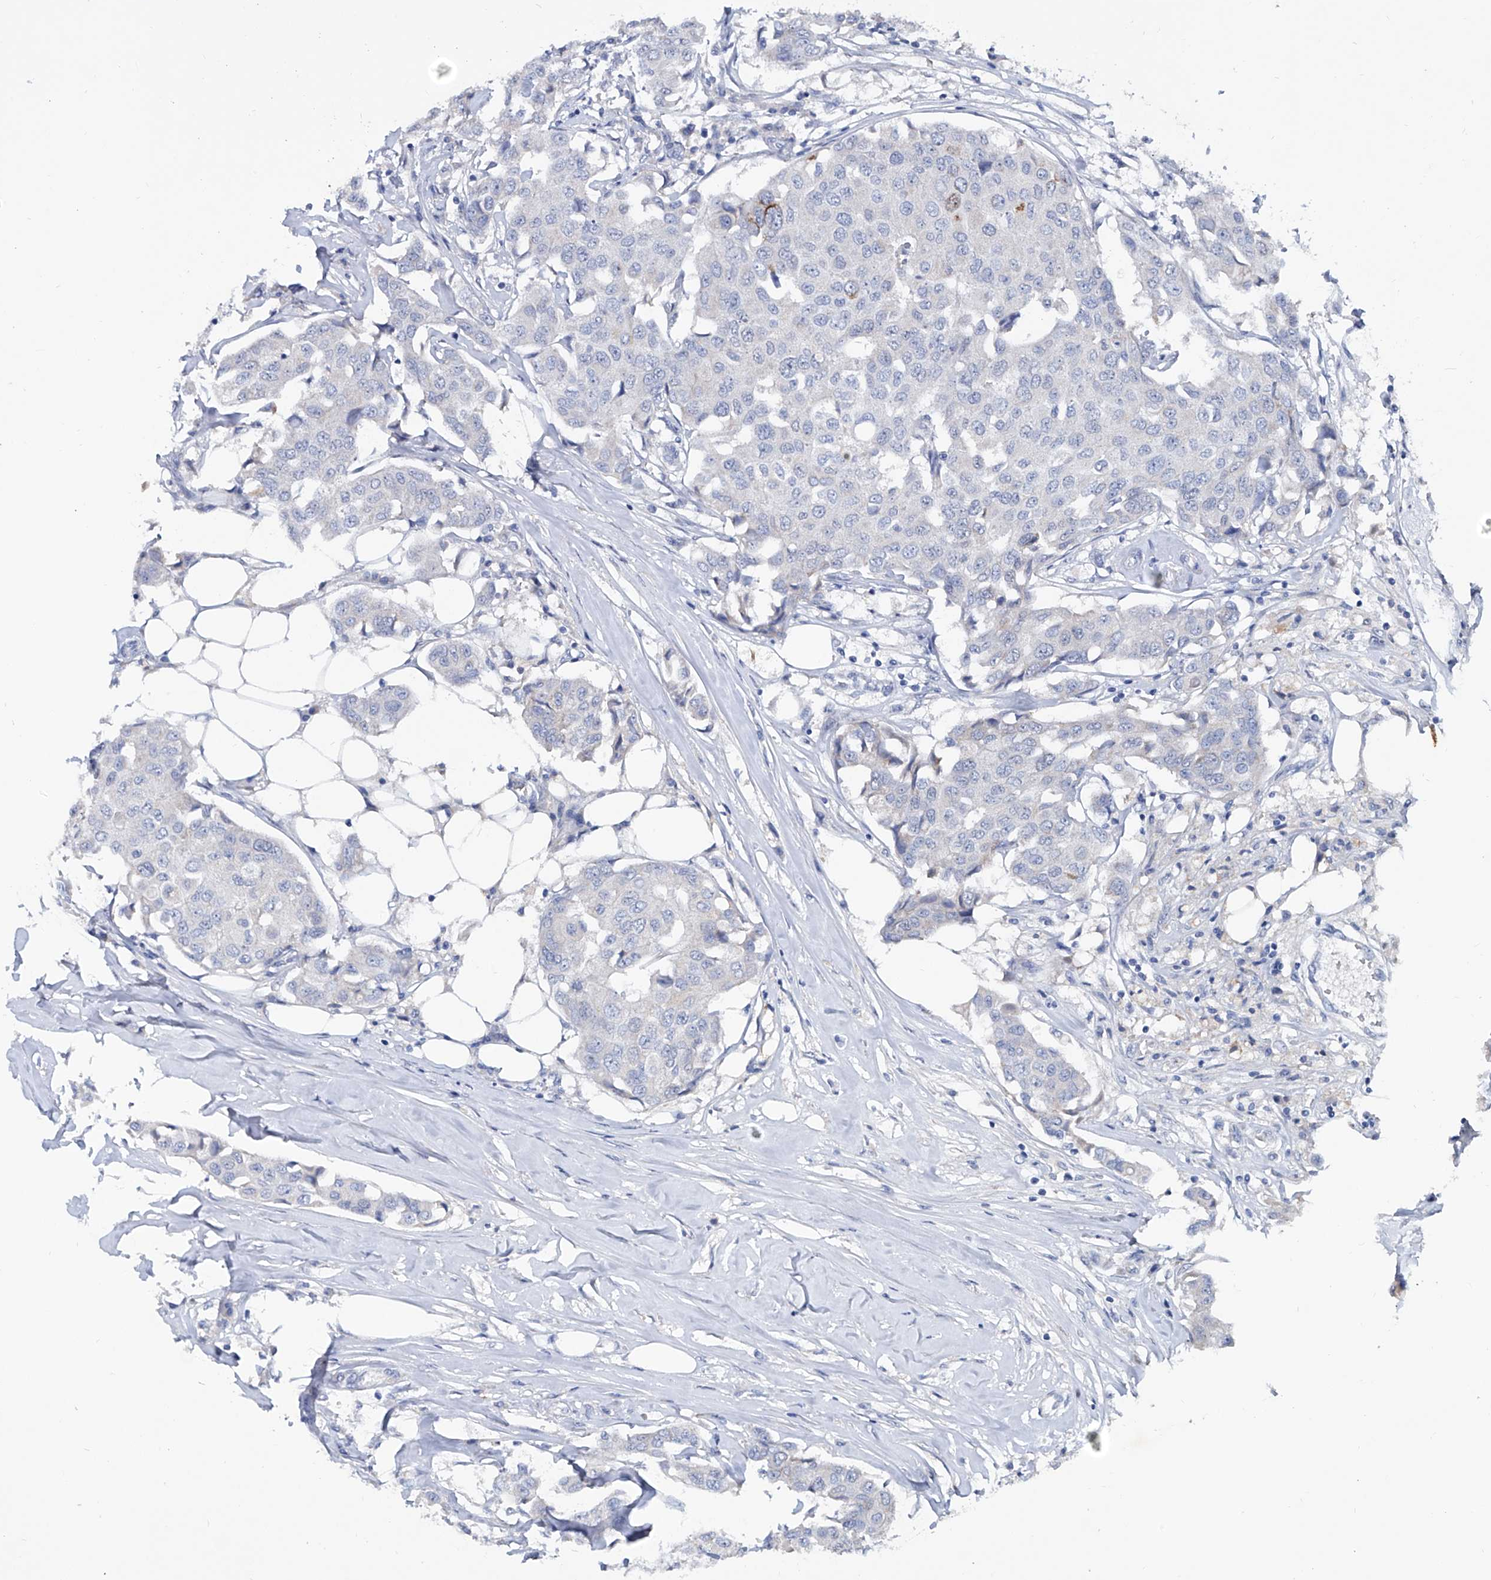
{"staining": {"intensity": "negative", "quantity": "none", "location": "none"}, "tissue": "breast cancer", "cell_type": "Tumor cells", "image_type": "cancer", "snomed": [{"axis": "morphology", "description": "Duct carcinoma"}, {"axis": "topography", "description": "Breast"}], "caption": "Tumor cells show no significant expression in breast cancer. The staining was performed using DAB (3,3'-diaminobenzidine) to visualize the protein expression in brown, while the nuclei were stained in blue with hematoxylin (Magnification: 20x).", "gene": "KLHL17", "patient": {"sex": "female", "age": 80}}